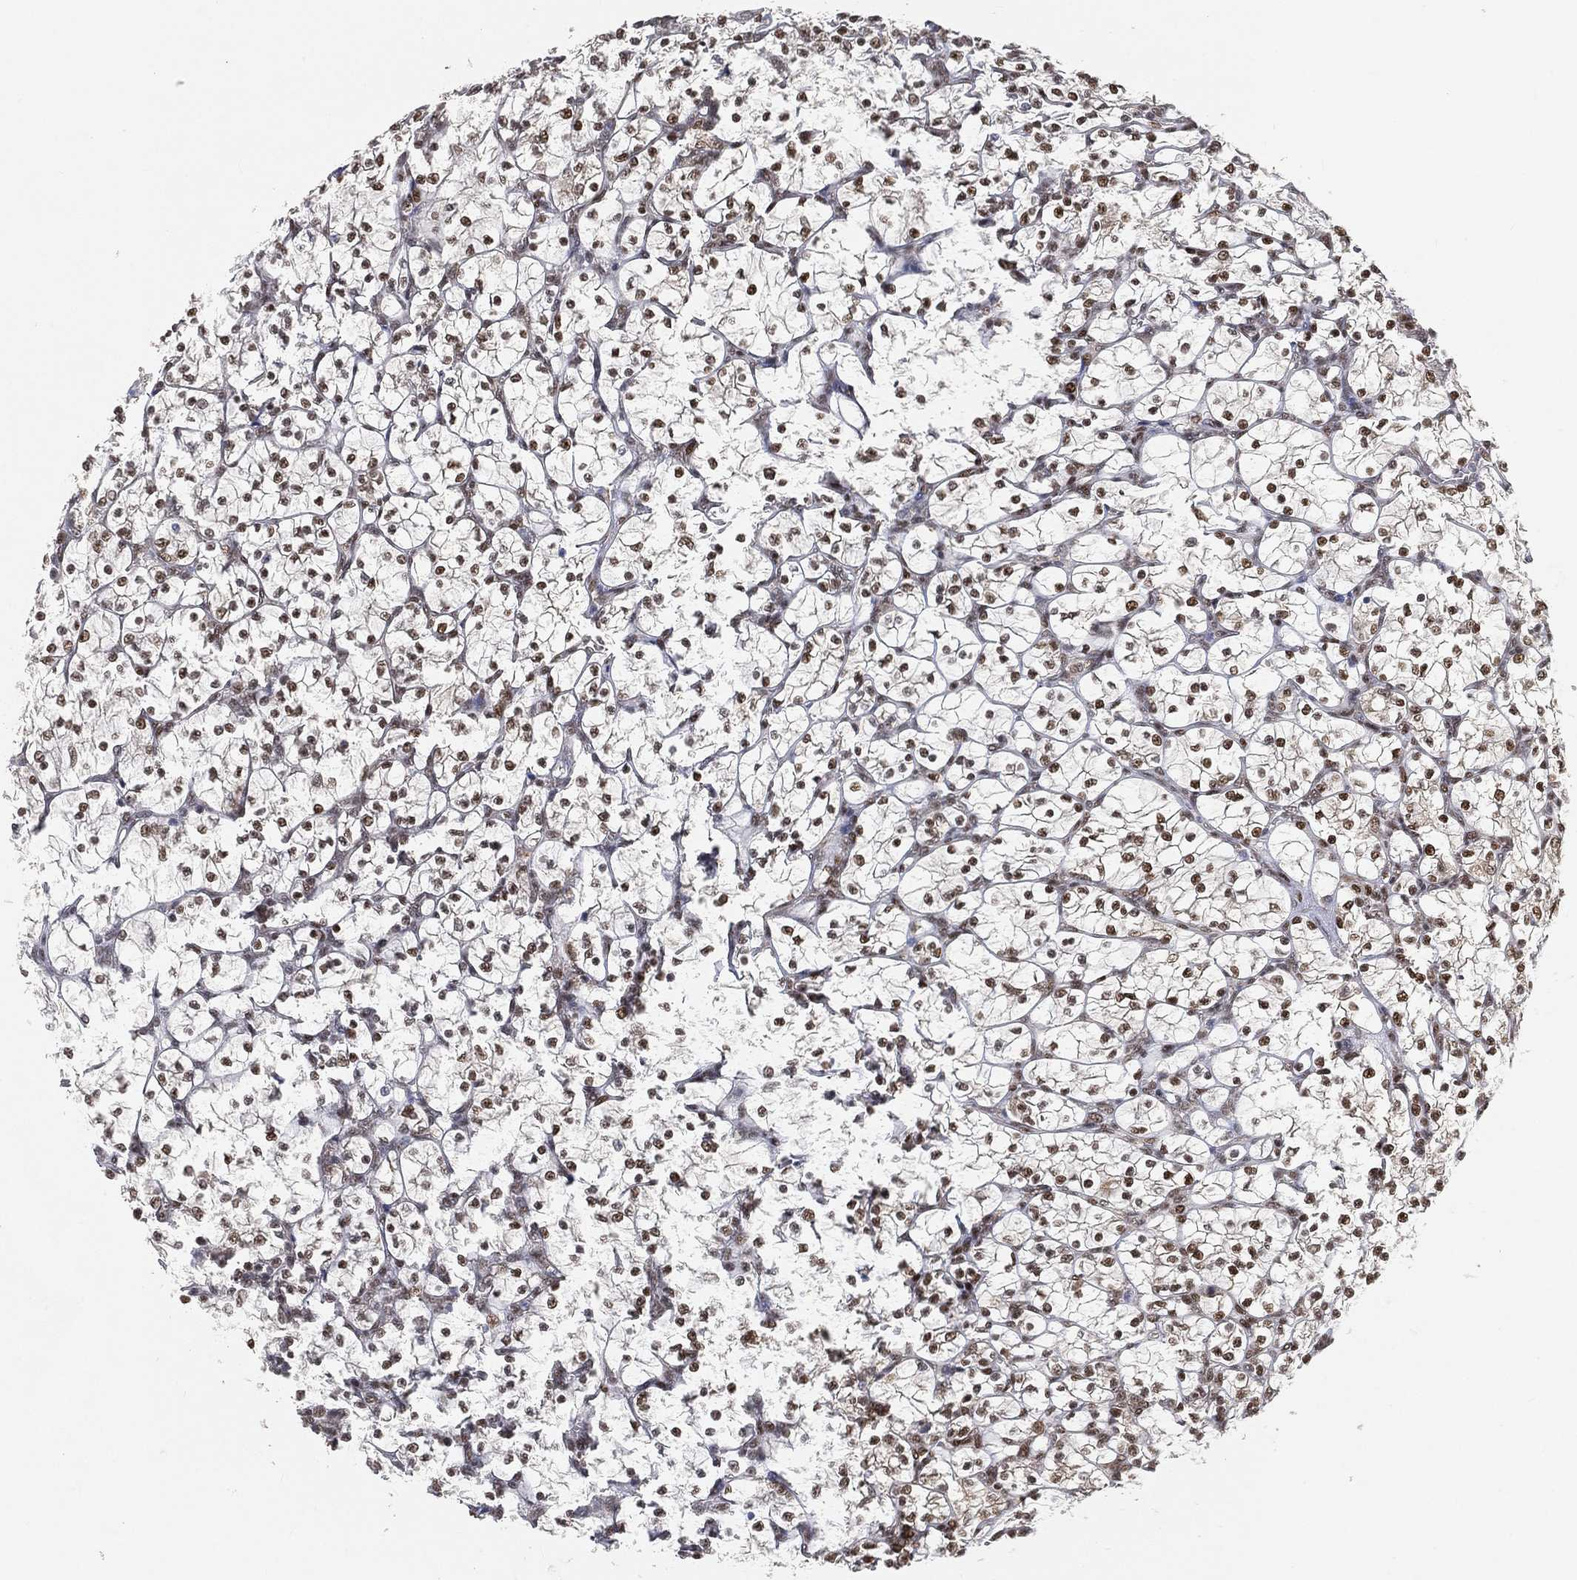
{"staining": {"intensity": "moderate", "quantity": ">75%", "location": "nuclear"}, "tissue": "renal cancer", "cell_type": "Tumor cells", "image_type": "cancer", "snomed": [{"axis": "morphology", "description": "Adenocarcinoma, NOS"}, {"axis": "topography", "description": "Kidney"}], "caption": "This image displays IHC staining of human renal cancer, with medium moderate nuclear staining in about >75% of tumor cells.", "gene": "CRTC3", "patient": {"sex": "female", "age": 89}}